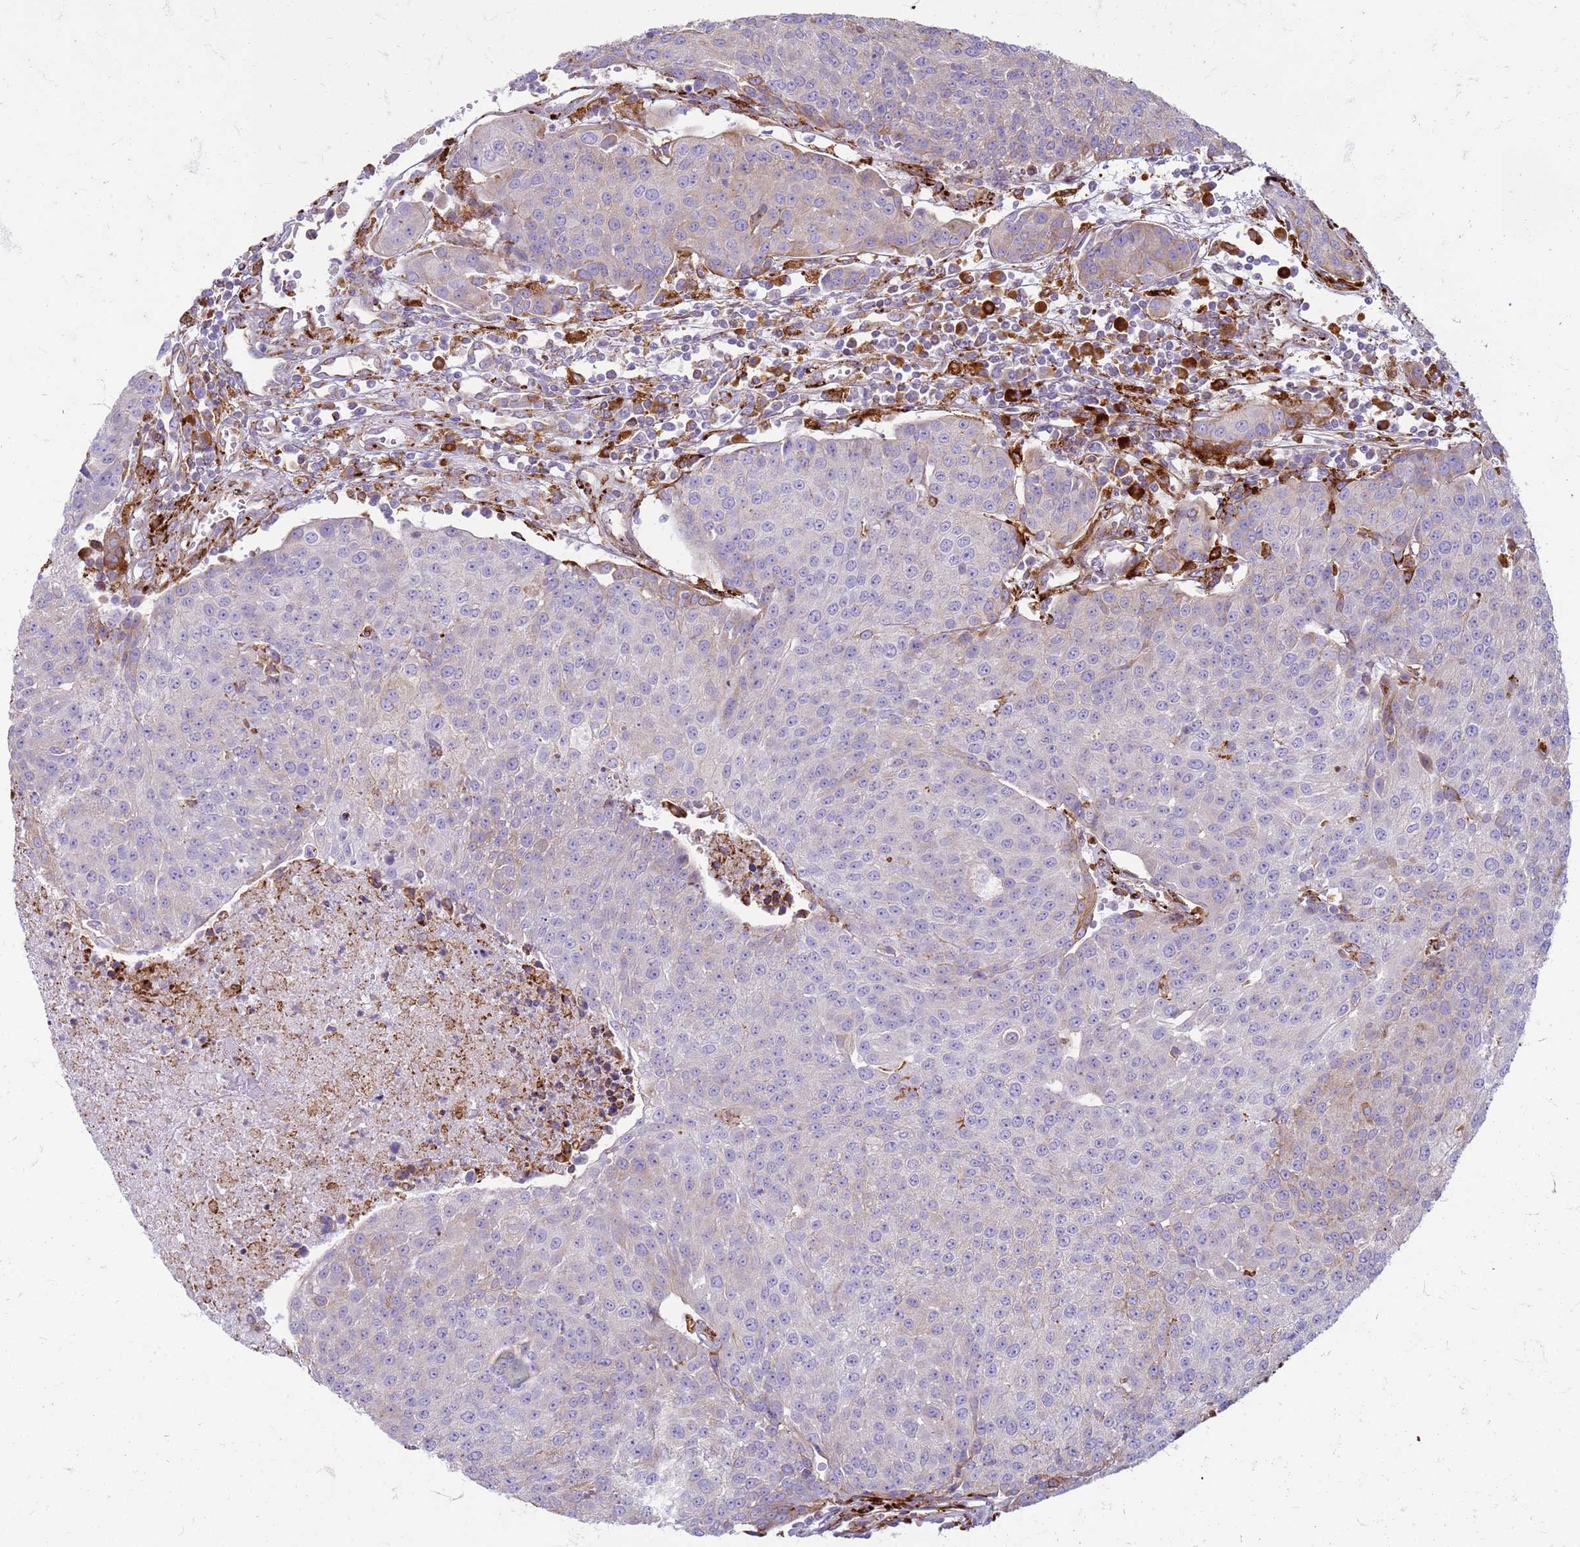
{"staining": {"intensity": "negative", "quantity": "none", "location": "none"}, "tissue": "urothelial cancer", "cell_type": "Tumor cells", "image_type": "cancer", "snomed": [{"axis": "morphology", "description": "Urothelial carcinoma, High grade"}, {"axis": "topography", "description": "Urinary bladder"}], "caption": "Immunohistochemistry image of human urothelial carcinoma (high-grade) stained for a protein (brown), which displays no expression in tumor cells.", "gene": "PDK3", "patient": {"sex": "female", "age": 85}}